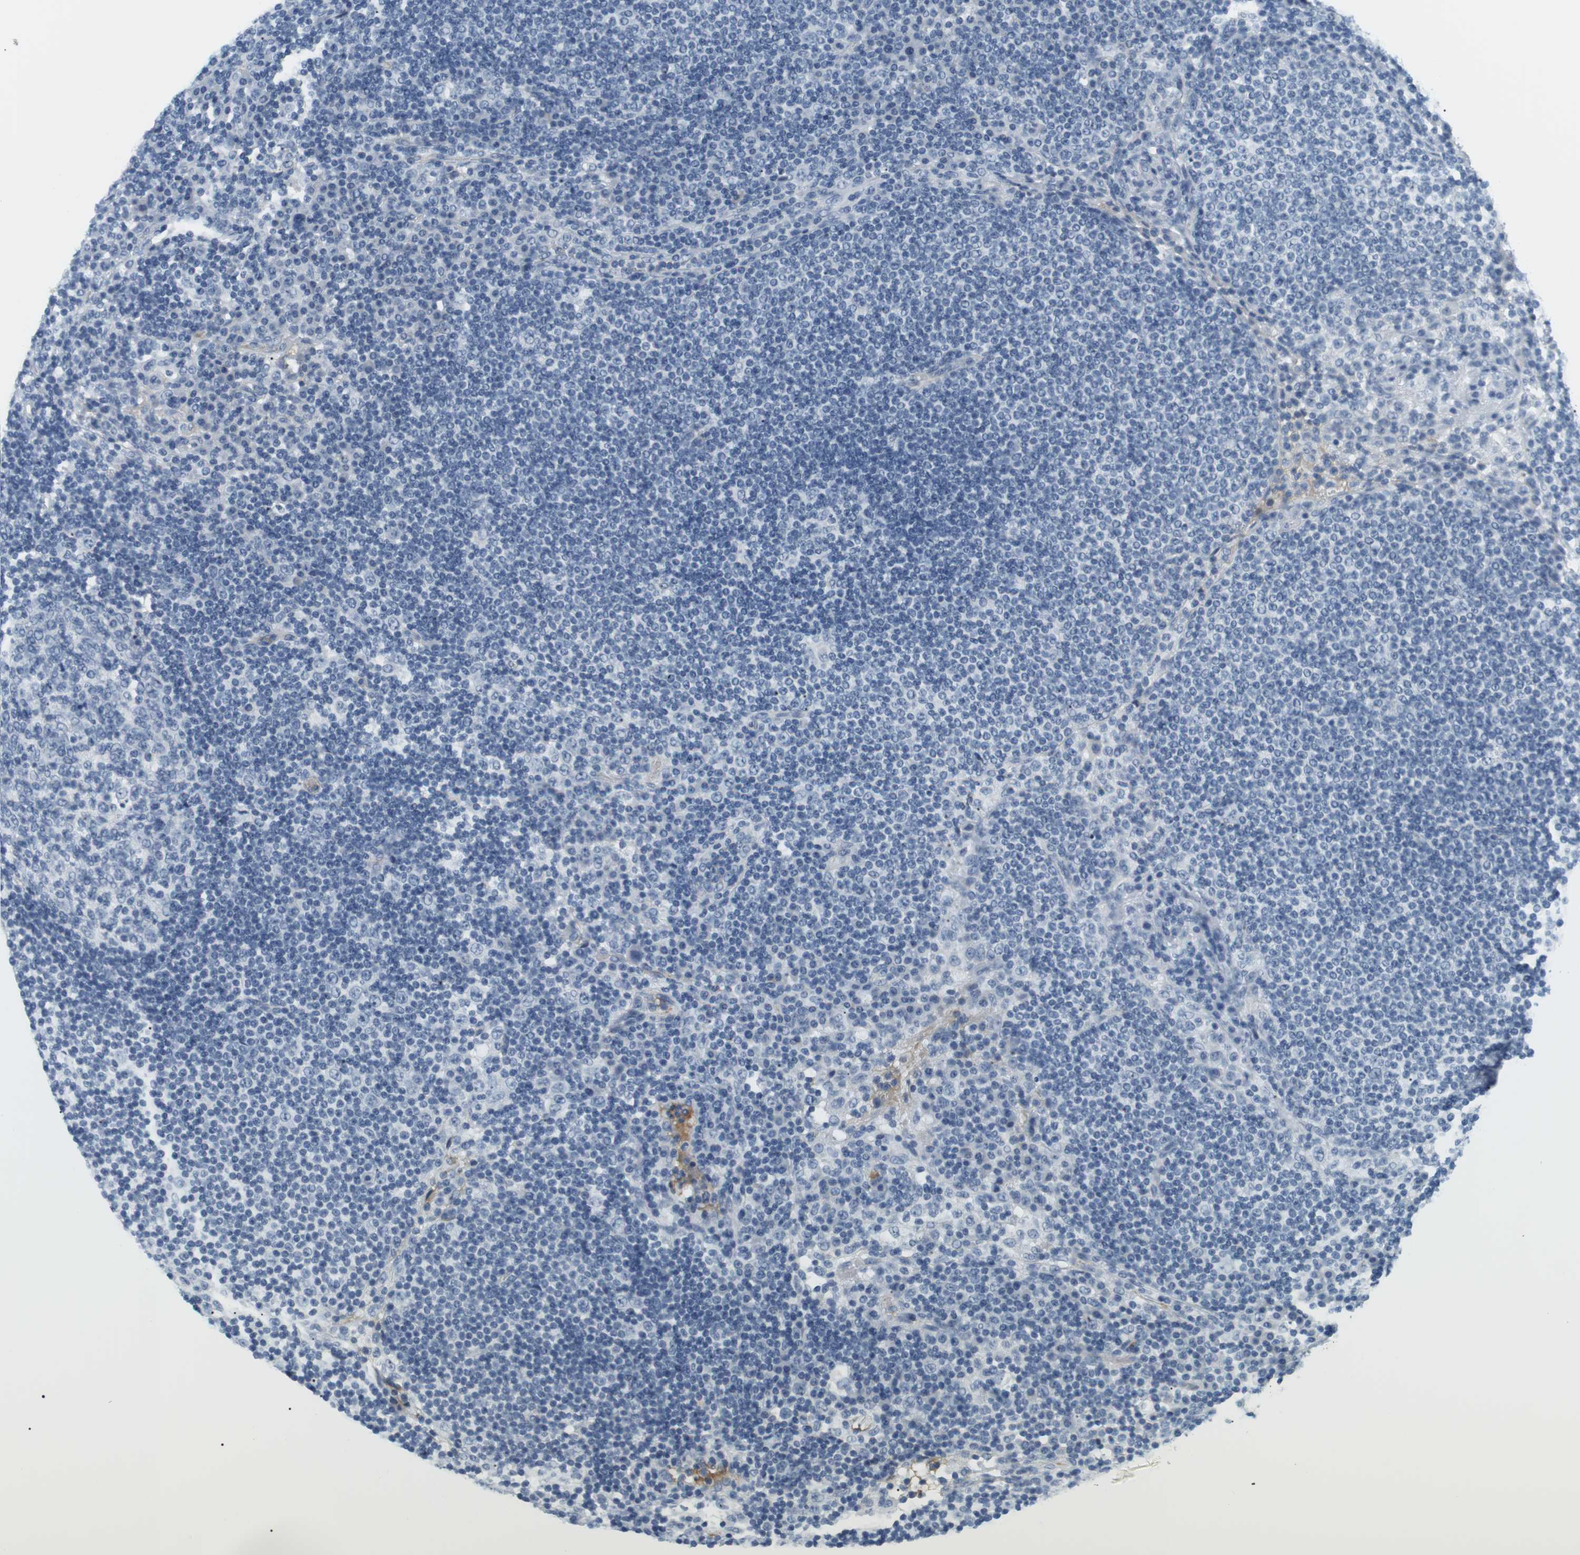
{"staining": {"intensity": "negative", "quantity": "none", "location": "none"}, "tissue": "lymph node", "cell_type": "Germinal center cells", "image_type": "normal", "snomed": [{"axis": "morphology", "description": "Normal tissue, NOS"}, {"axis": "topography", "description": "Lymph node"}], "caption": "Immunohistochemistry of benign lymph node exhibits no positivity in germinal center cells.", "gene": "APOB", "patient": {"sex": "female", "age": 53}}